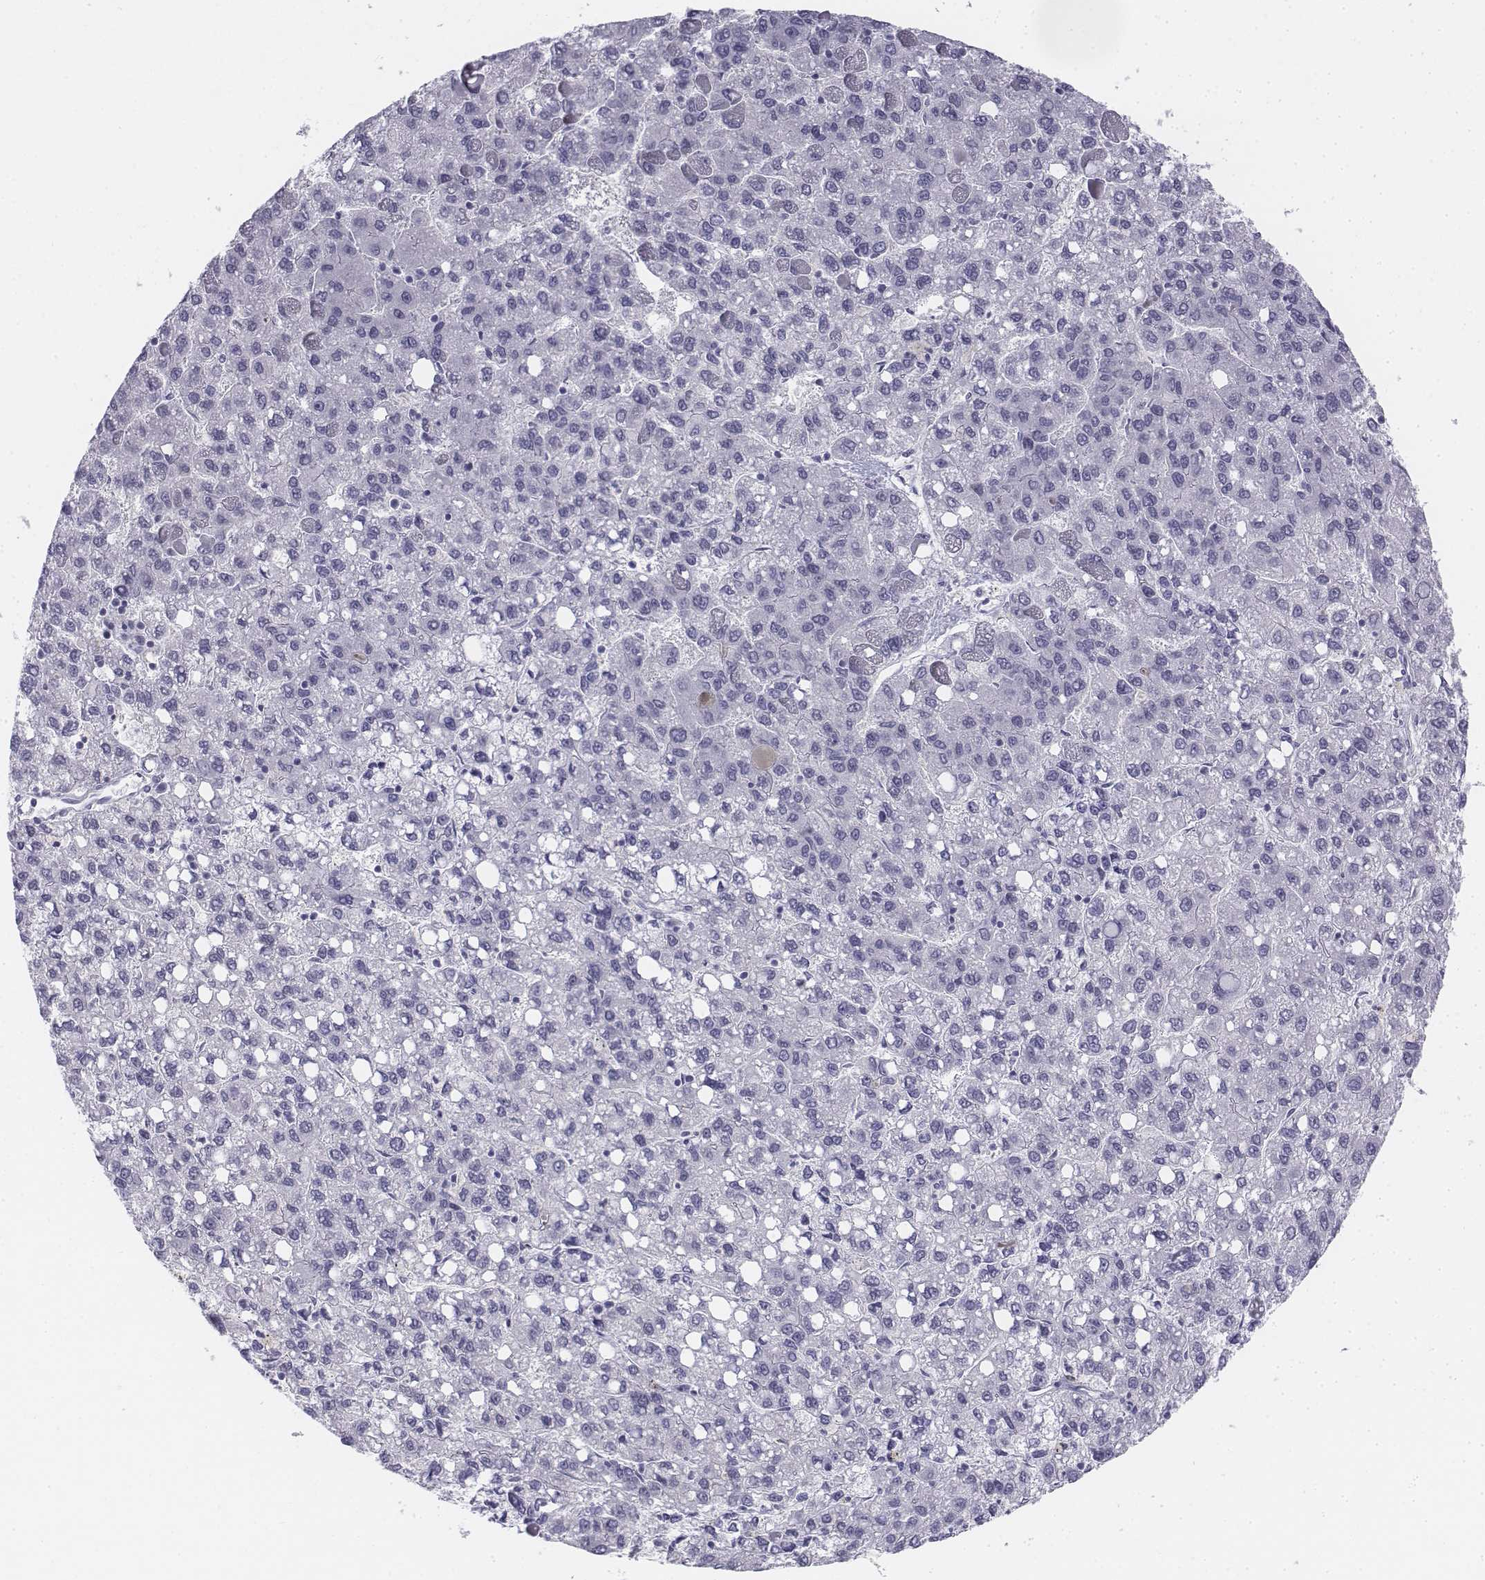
{"staining": {"intensity": "negative", "quantity": "none", "location": "none"}, "tissue": "liver cancer", "cell_type": "Tumor cells", "image_type": "cancer", "snomed": [{"axis": "morphology", "description": "Carcinoma, Hepatocellular, NOS"}, {"axis": "topography", "description": "Liver"}], "caption": "IHC of hepatocellular carcinoma (liver) displays no staining in tumor cells. (Brightfield microscopy of DAB immunohistochemistry at high magnification).", "gene": "TH", "patient": {"sex": "female", "age": 82}}